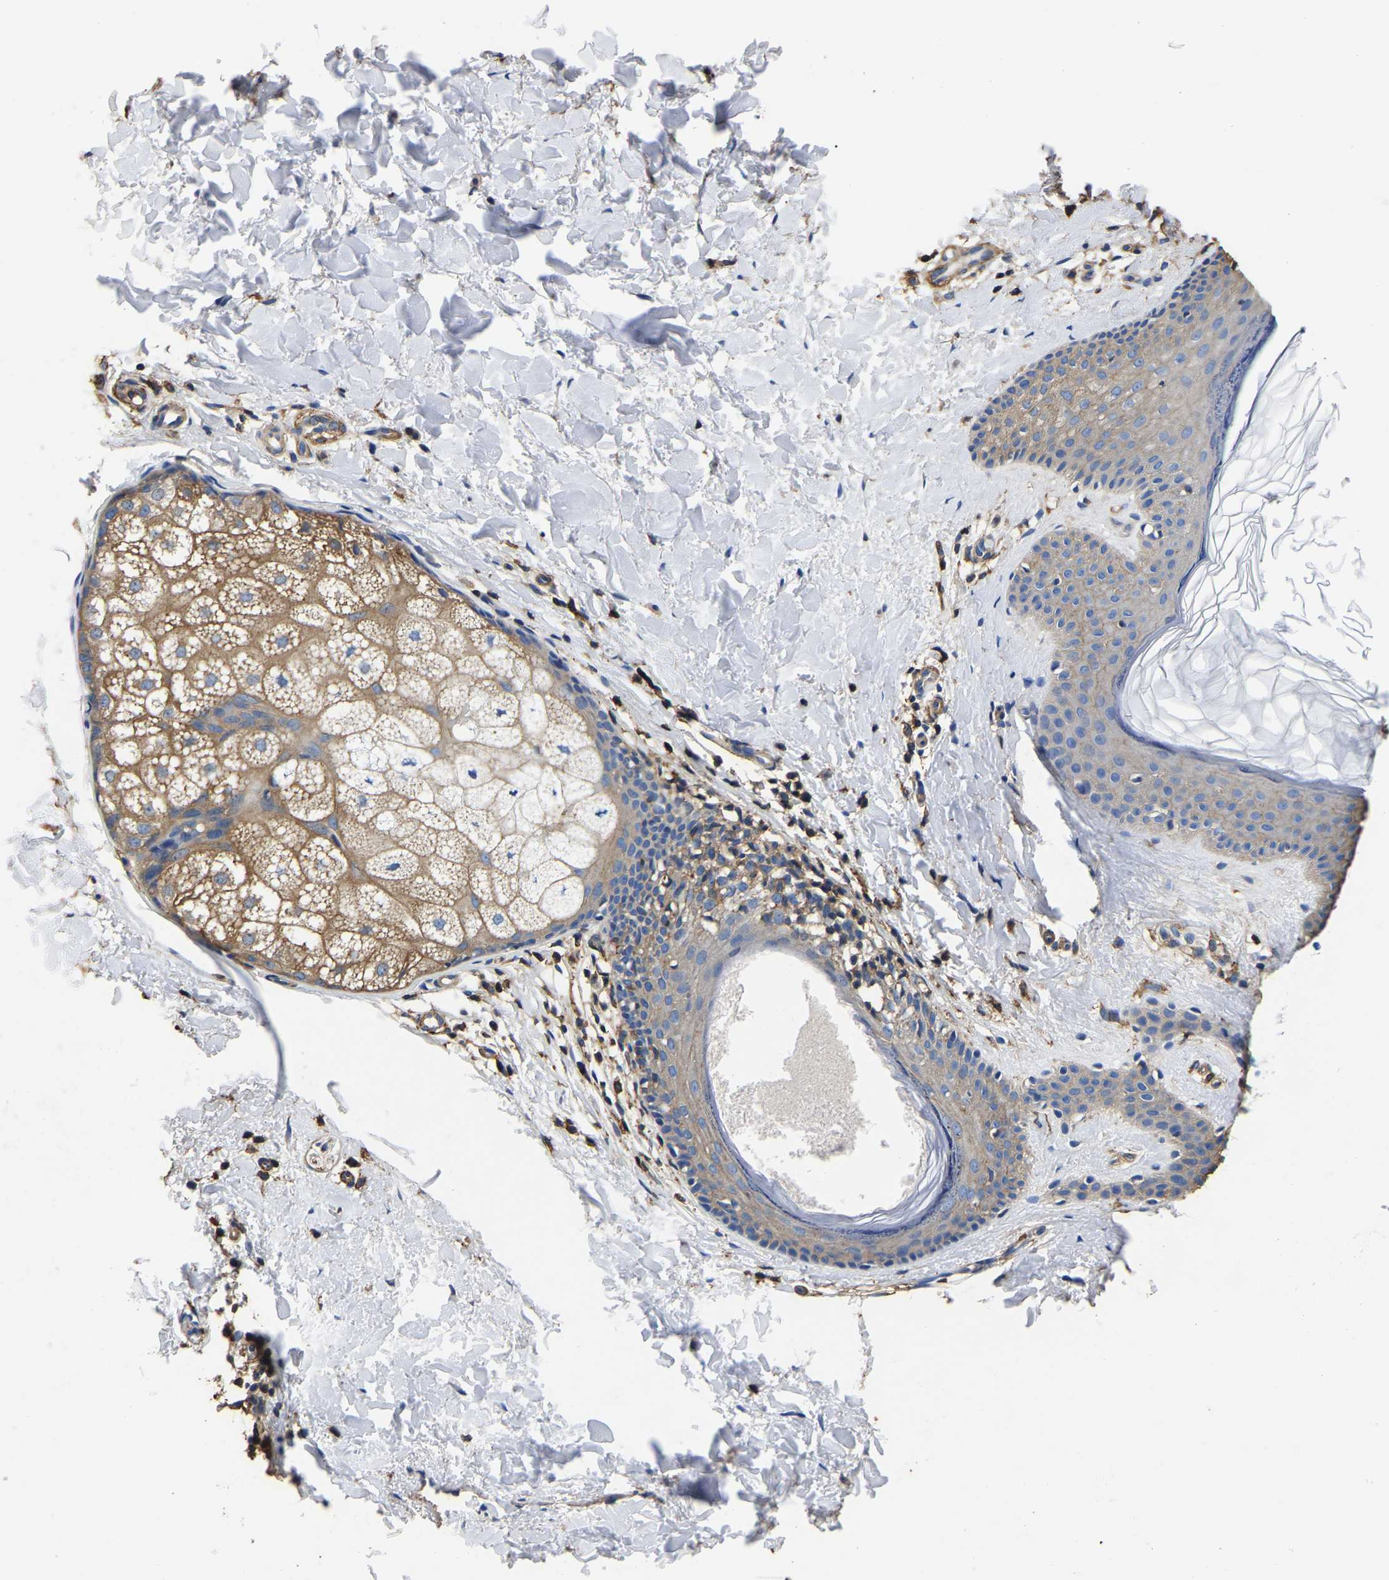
{"staining": {"intensity": "negative", "quantity": "none", "location": "none"}, "tissue": "skin", "cell_type": "Fibroblasts", "image_type": "normal", "snomed": [{"axis": "morphology", "description": "Normal tissue, NOS"}, {"axis": "morphology", "description": "Malignant melanoma, Metastatic site"}, {"axis": "topography", "description": "Skin"}], "caption": "High magnification brightfield microscopy of benign skin stained with DAB (brown) and counterstained with hematoxylin (blue): fibroblasts show no significant positivity. (Brightfield microscopy of DAB immunohistochemistry at high magnification).", "gene": "ARMT1", "patient": {"sex": "male", "age": 41}}